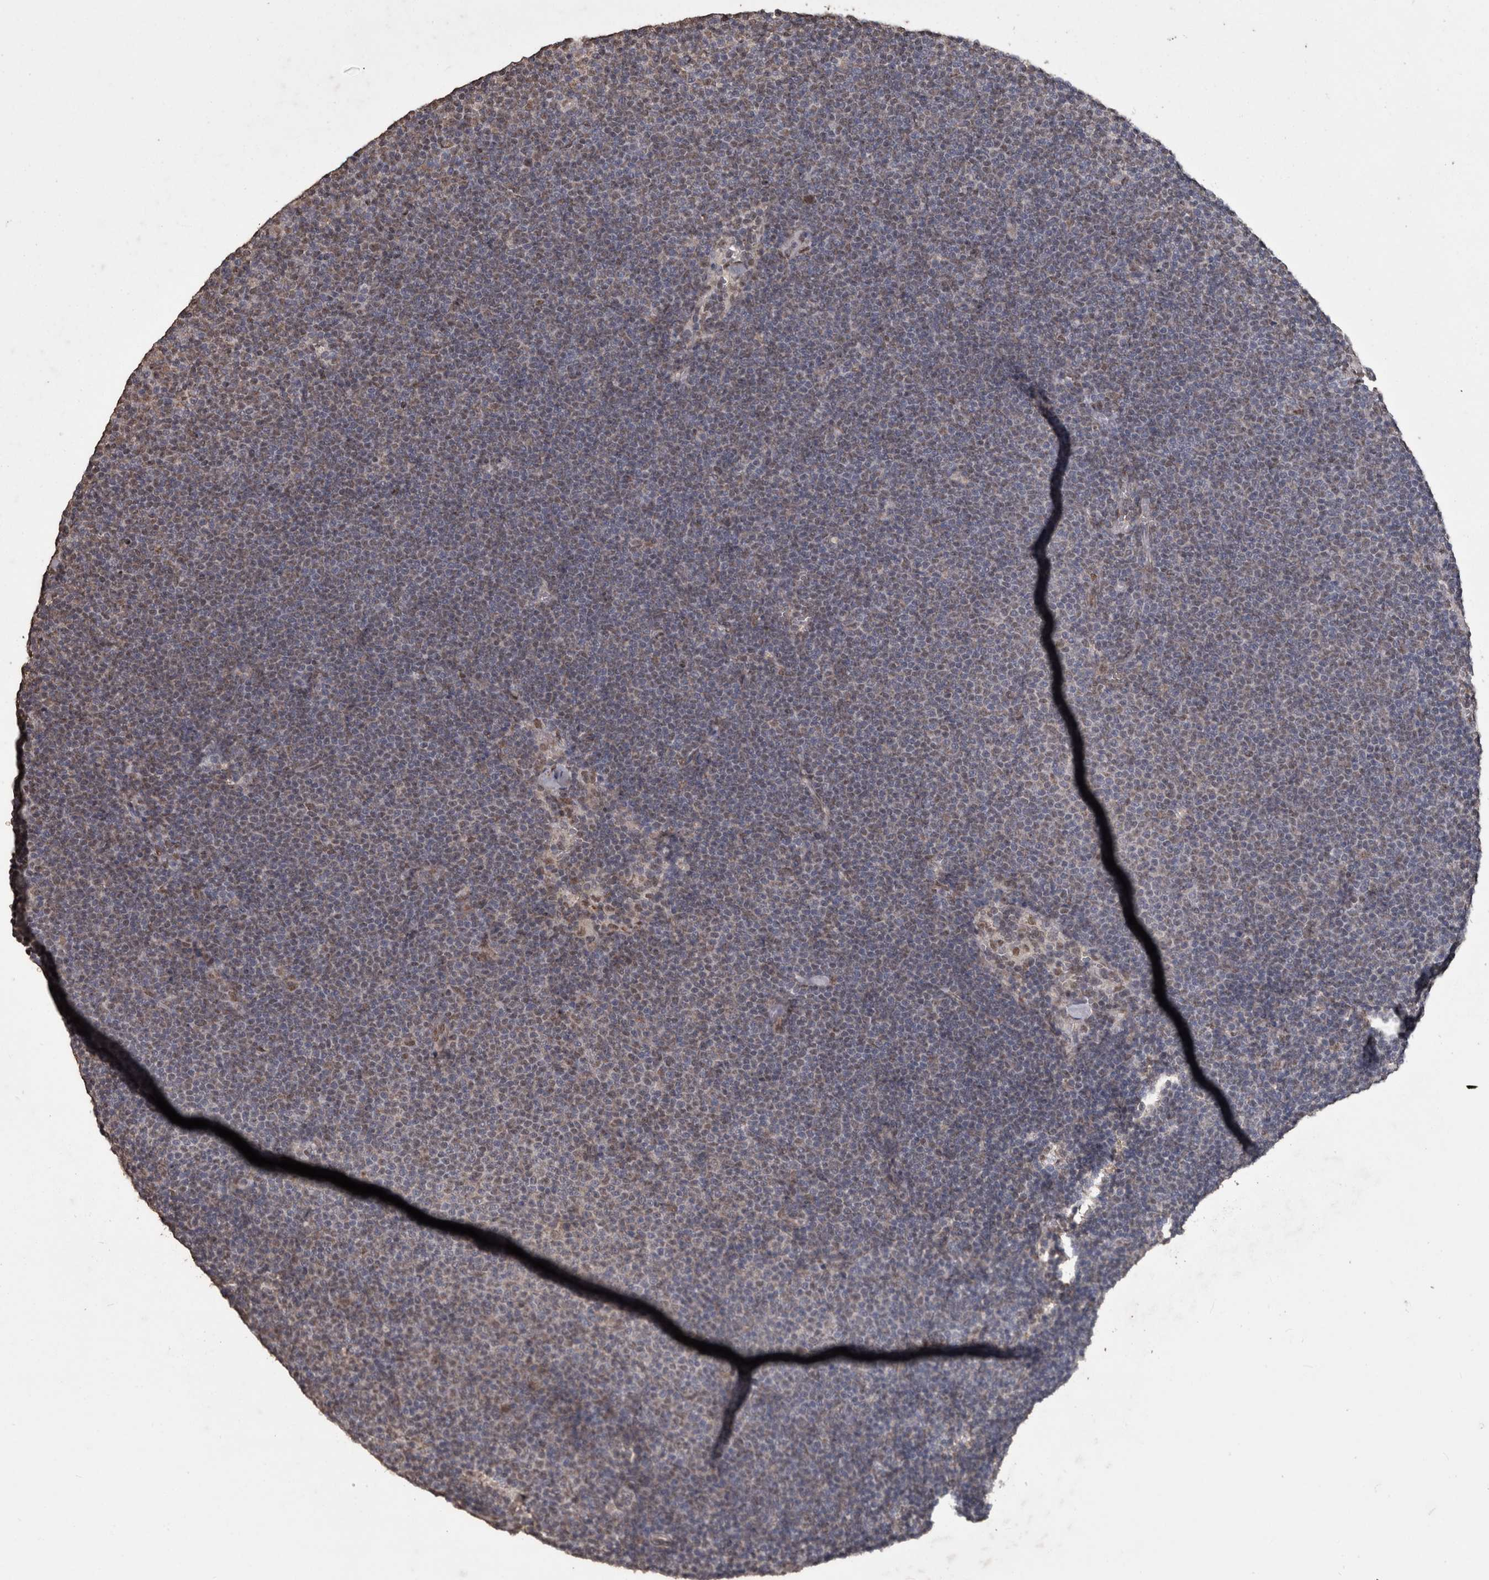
{"staining": {"intensity": "negative", "quantity": "none", "location": "none"}, "tissue": "lymphoma", "cell_type": "Tumor cells", "image_type": "cancer", "snomed": [{"axis": "morphology", "description": "Malignant lymphoma, non-Hodgkin's type, Low grade"}, {"axis": "topography", "description": "Lymph node"}], "caption": "High magnification brightfield microscopy of lymphoma stained with DAB (3,3'-diaminobenzidine) (brown) and counterstained with hematoxylin (blue): tumor cells show no significant positivity.", "gene": "SMAD7", "patient": {"sex": "female", "age": 53}}